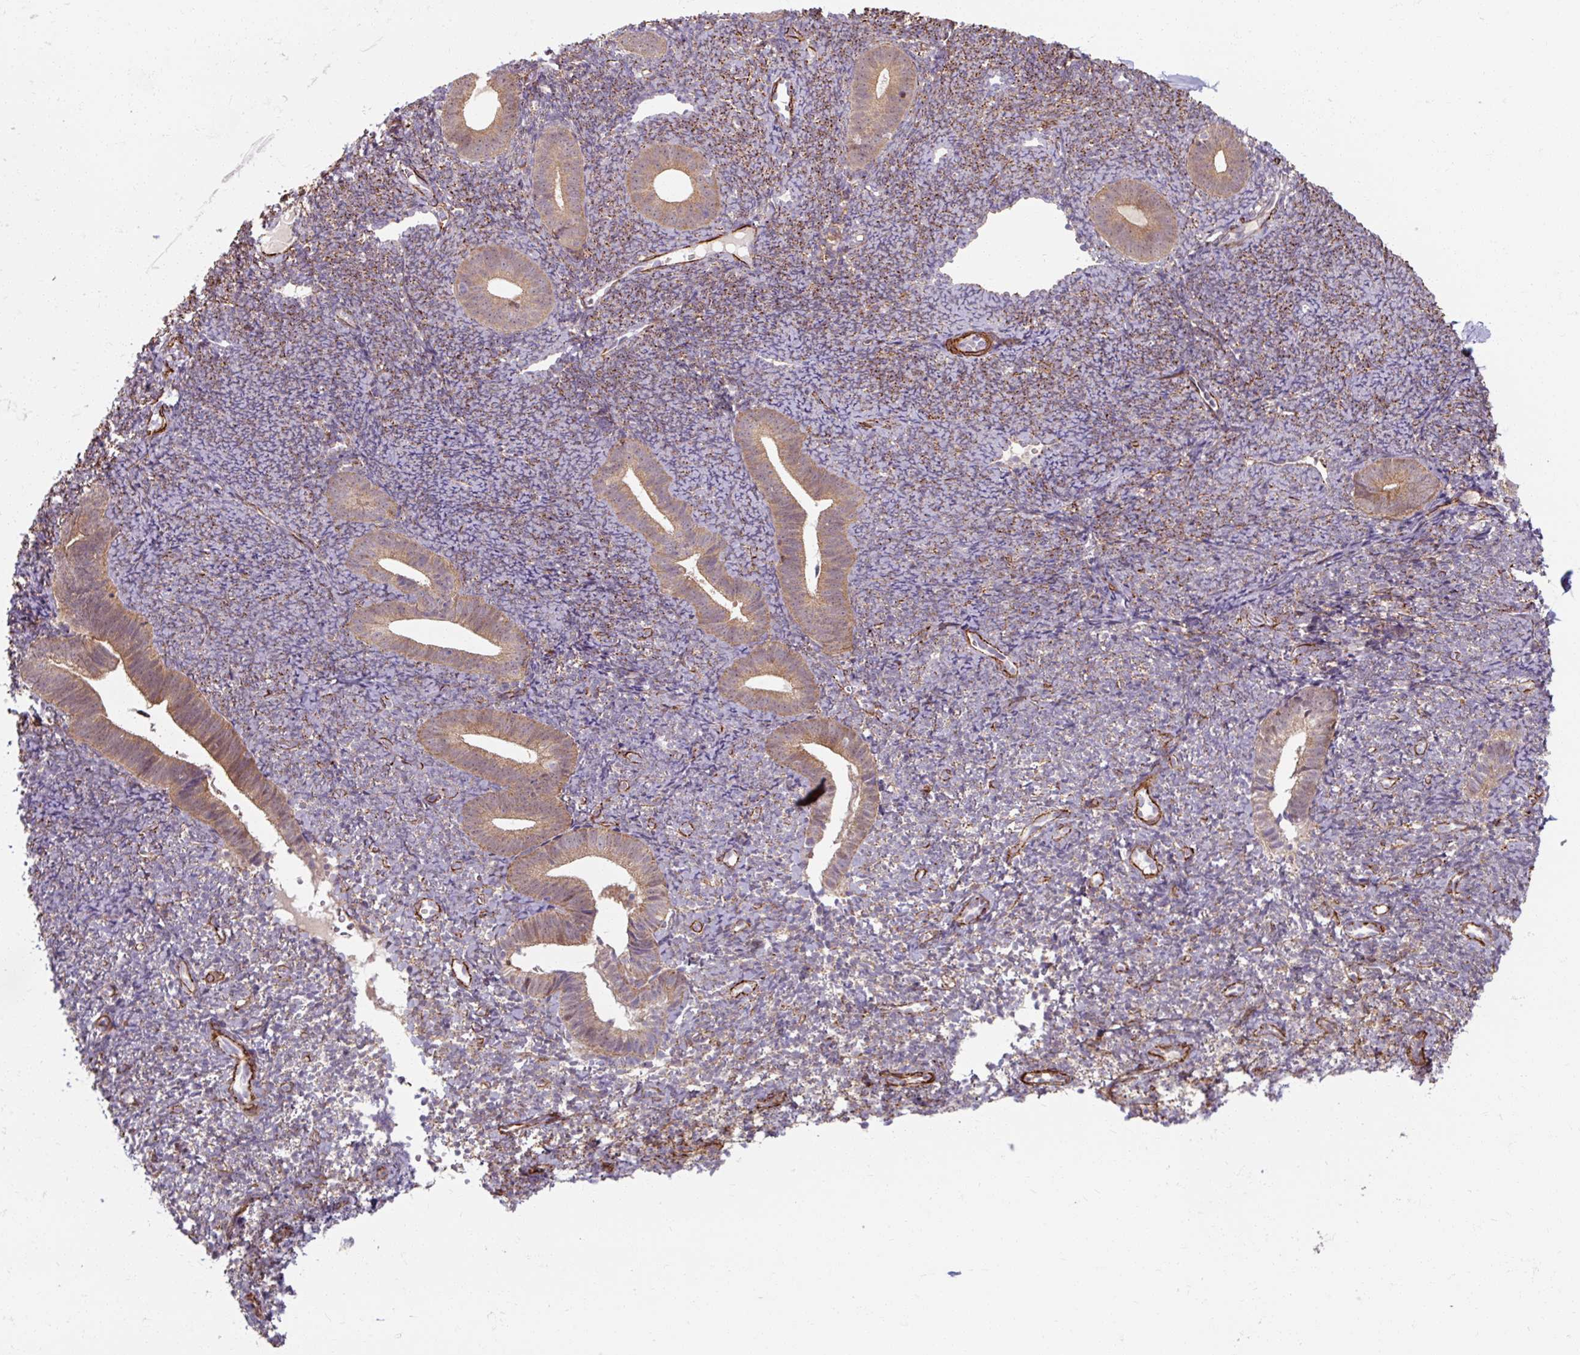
{"staining": {"intensity": "weak", "quantity": "25%-75%", "location": "cytoplasmic/membranous"}, "tissue": "endometrium", "cell_type": "Cells in endometrial stroma", "image_type": "normal", "snomed": [{"axis": "morphology", "description": "Normal tissue, NOS"}, {"axis": "topography", "description": "Endometrium"}], "caption": "Benign endometrium reveals weak cytoplasmic/membranous positivity in about 25%-75% of cells in endometrial stroma, visualized by immunohistochemistry. Using DAB (brown) and hematoxylin (blue) stains, captured at high magnification using brightfield microscopy.", "gene": "MRPS5", "patient": {"sex": "female", "age": 39}}